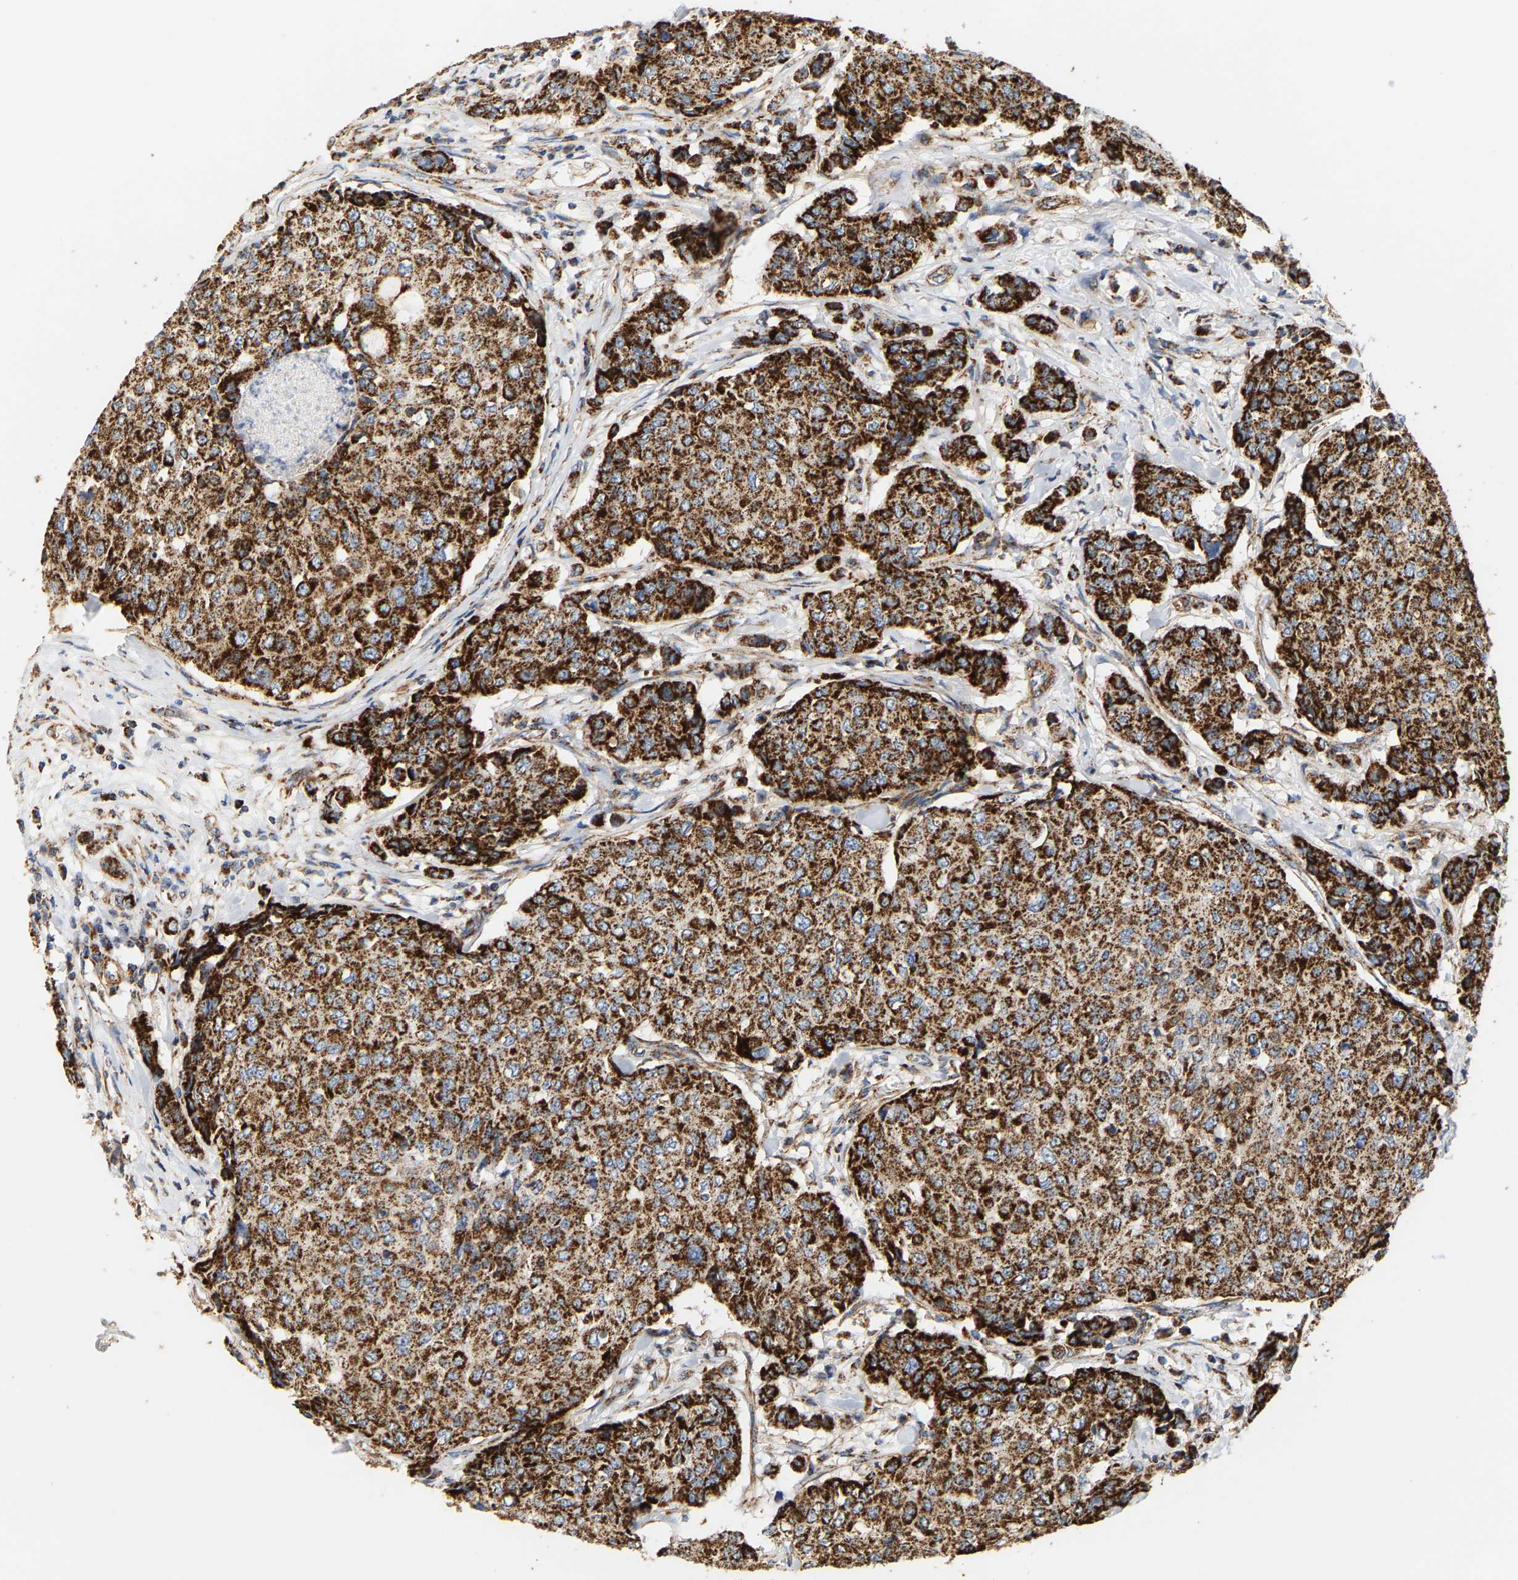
{"staining": {"intensity": "strong", "quantity": ">75%", "location": "cytoplasmic/membranous"}, "tissue": "breast cancer", "cell_type": "Tumor cells", "image_type": "cancer", "snomed": [{"axis": "morphology", "description": "Duct carcinoma"}, {"axis": "topography", "description": "Breast"}], "caption": "Brown immunohistochemical staining in human breast intraductal carcinoma demonstrates strong cytoplasmic/membranous expression in about >75% of tumor cells.", "gene": "SHMT2", "patient": {"sex": "female", "age": 27}}